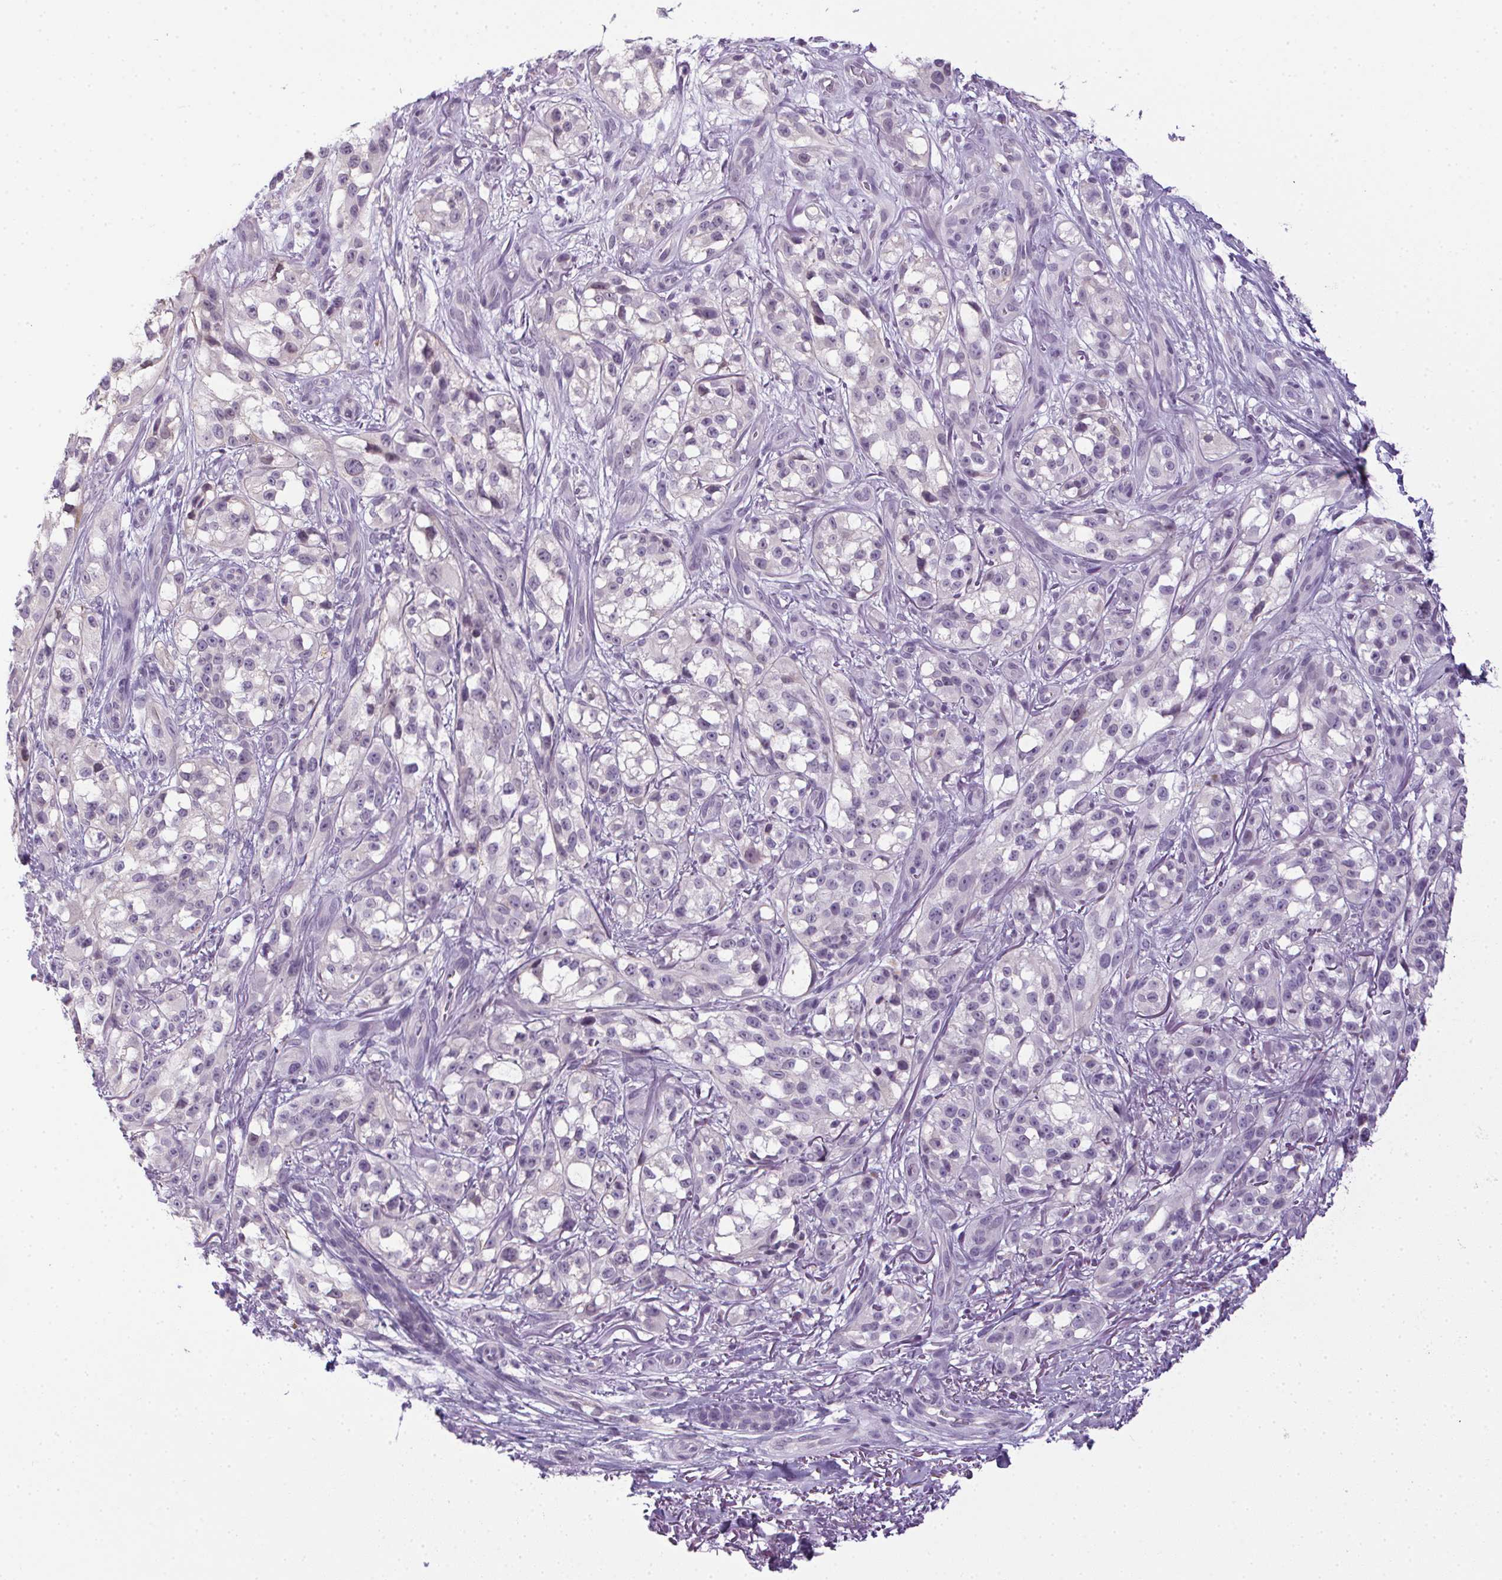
{"staining": {"intensity": "negative", "quantity": "none", "location": "none"}, "tissue": "melanoma", "cell_type": "Tumor cells", "image_type": "cancer", "snomed": [{"axis": "morphology", "description": "Malignant melanoma, NOS"}, {"axis": "topography", "description": "Skin"}], "caption": "High magnification brightfield microscopy of malignant melanoma stained with DAB (3,3'-diaminobenzidine) (brown) and counterstained with hematoxylin (blue): tumor cells show no significant positivity.", "gene": "PRL", "patient": {"sex": "female", "age": 85}}